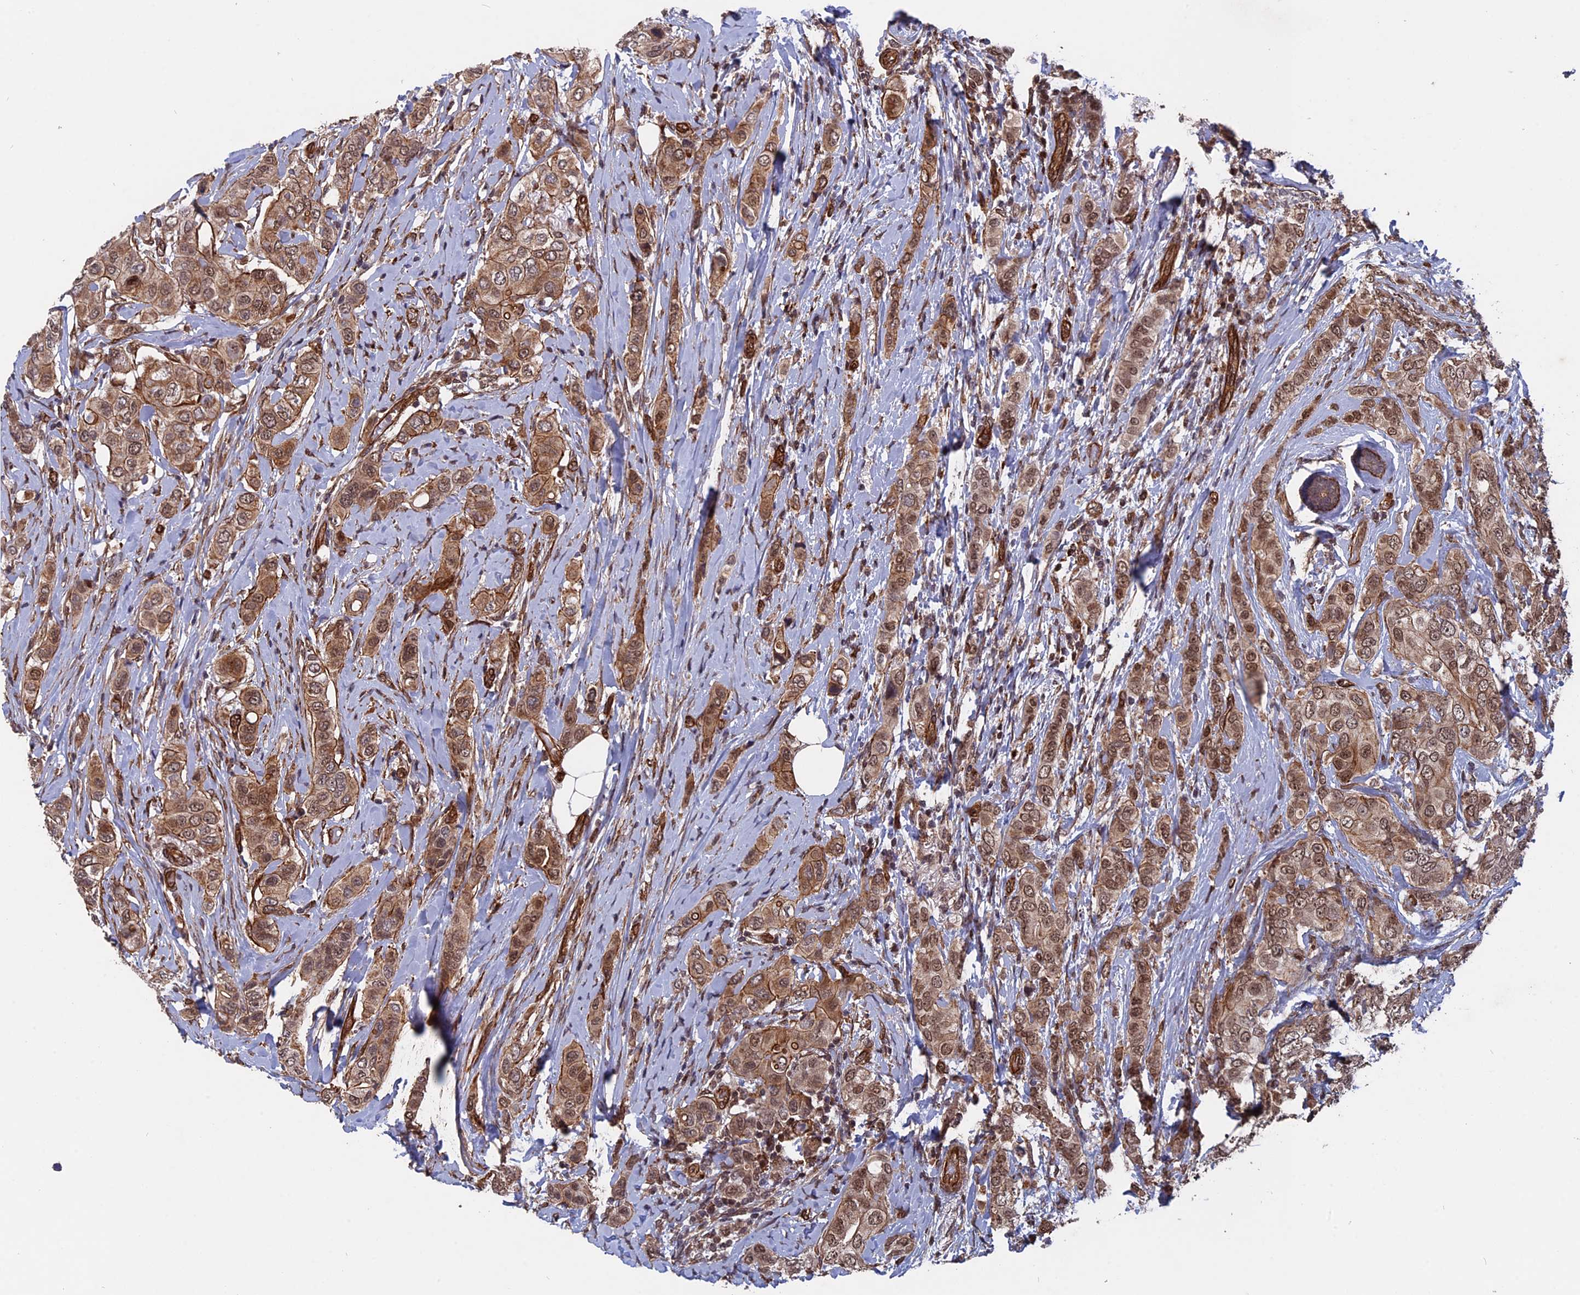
{"staining": {"intensity": "moderate", "quantity": ">75%", "location": "cytoplasmic/membranous,nuclear"}, "tissue": "breast cancer", "cell_type": "Tumor cells", "image_type": "cancer", "snomed": [{"axis": "morphology", "description": "Lobular carcinoma"}, {"axis": "topography", "description": "Breast"}], "caption": "Protein expression analysis of human breast cancer reveals moderate cytoplasmic/membranous and nuclear positivity in about >75% of tumor cells. The staining is performed using DAB brown chromogen to label protein expression. The nuclei are counter-stained blue using hematoxylin.", "gene": "NOSIP", "patient": {"sex": "female", "age": 51}}